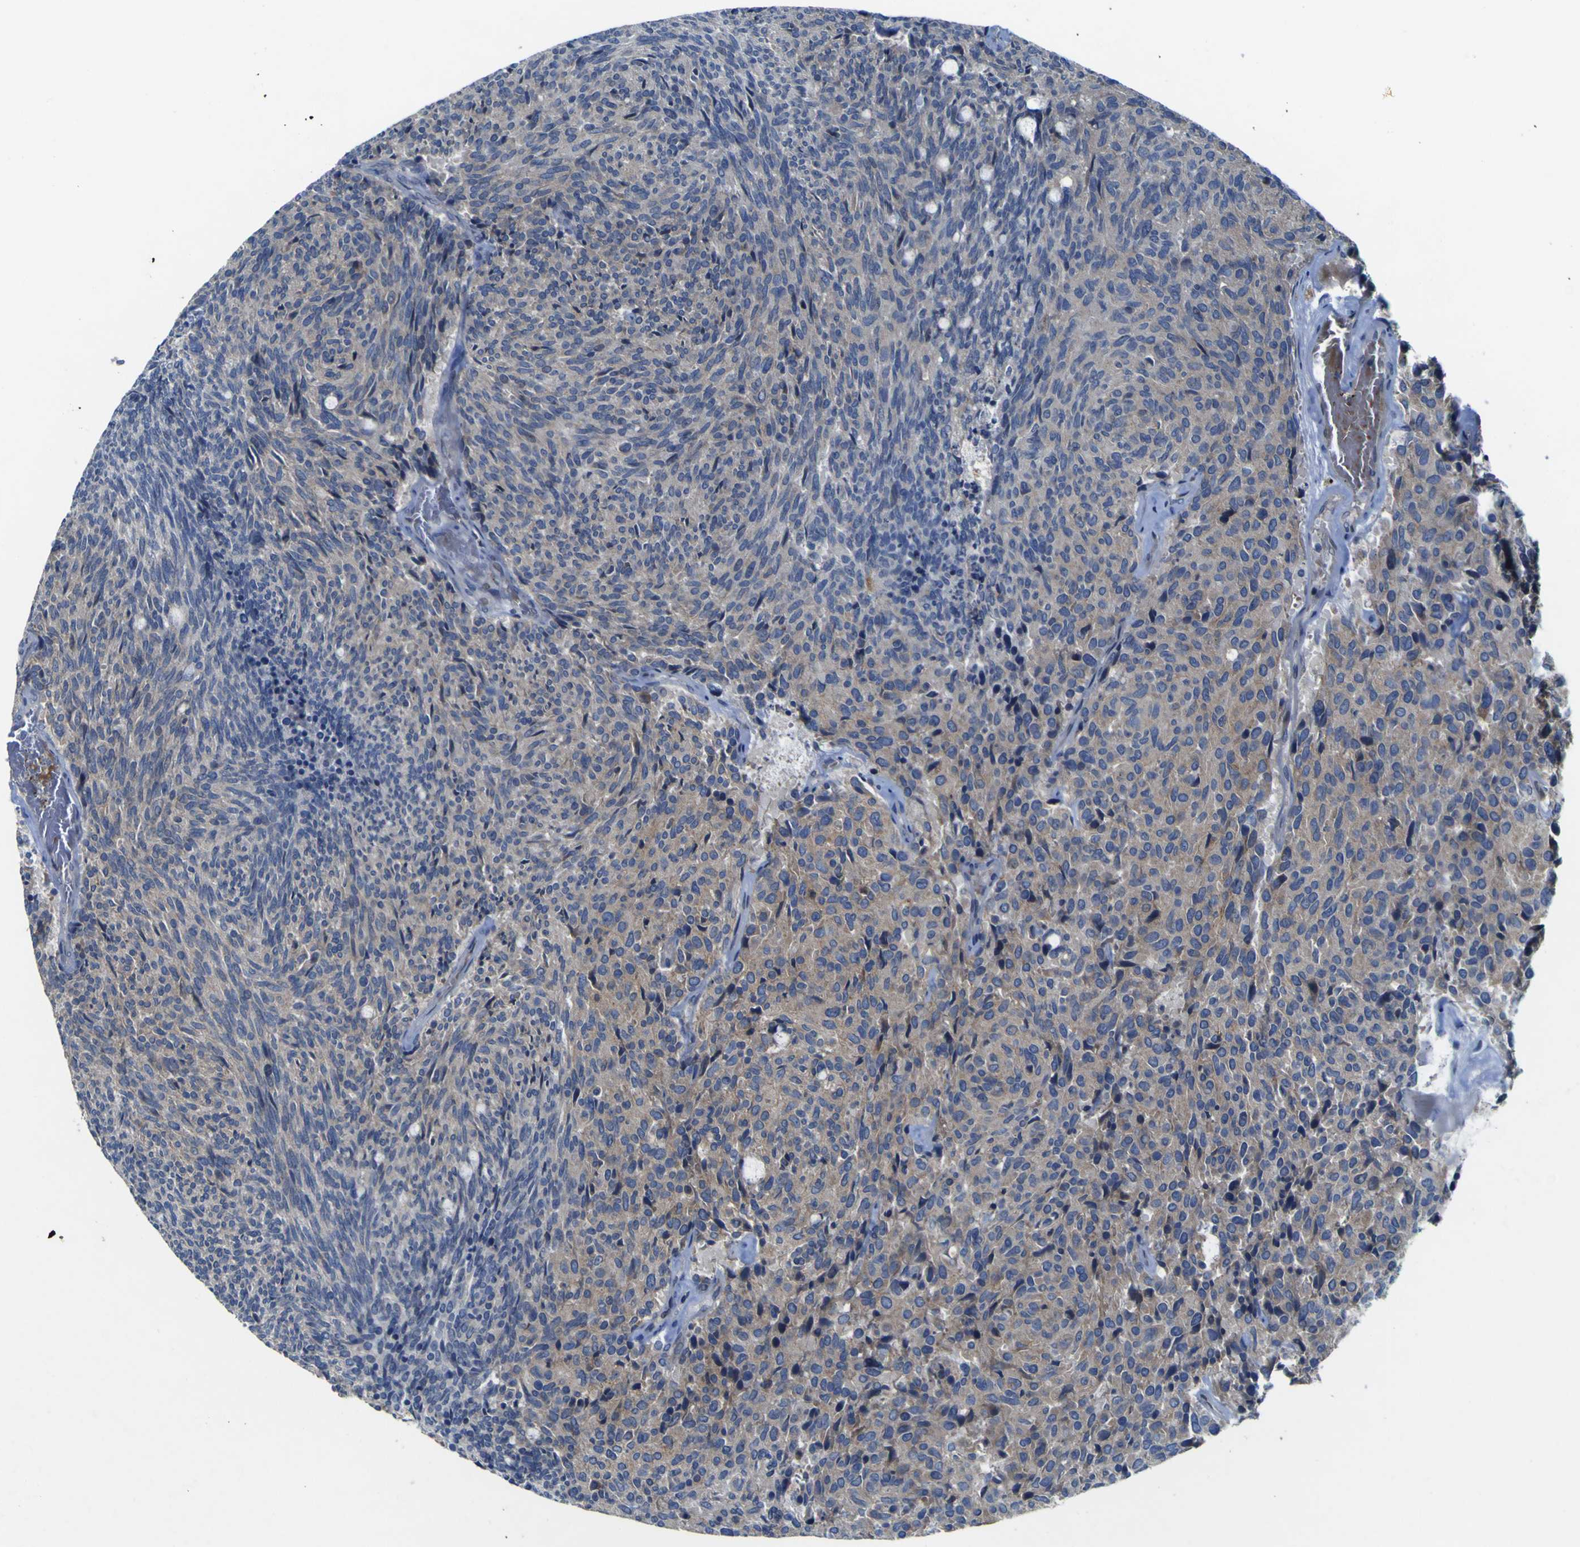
{"staining": {"intensity": "weak", "quantity": "<25%", "location": "cytoplasmic/membranous"}, "tissue": "carcinoid", "cell_type": "Tumor cells", "image_type": "cancer", "snomed": [{"axis": "morphology", "description": "Carcinoid, malignant, NOS"}, {"axis": "topography", "description": "Pancreas"}], "caption": "A high-resolution image shows immunohistochemistry staining of malignant carcinoid, which shows no significant positivity in tumor cells.", "gene": "NAV1", "patient": {"sex": "female", "age": 54}}